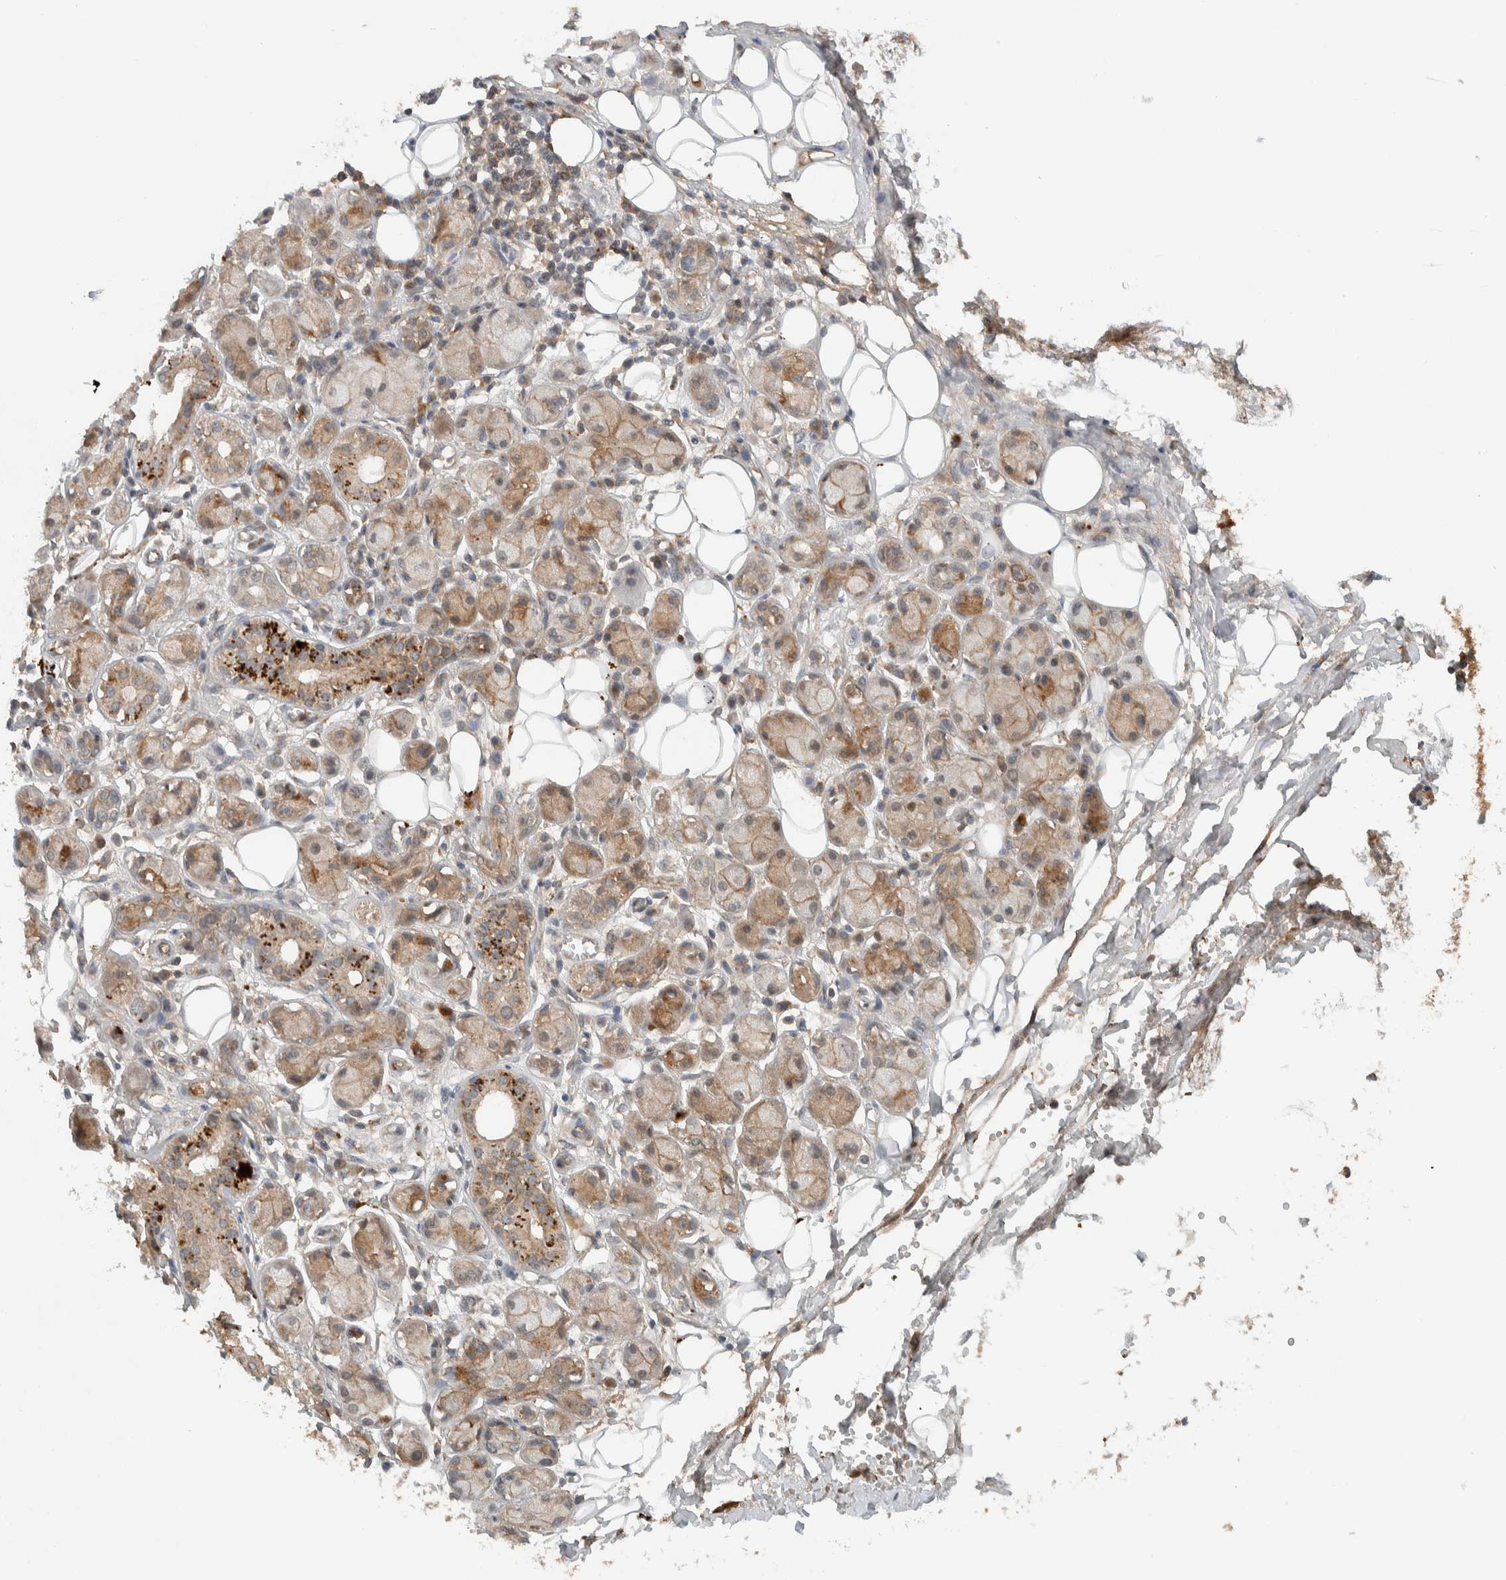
{"staining": {"intensity": "negative", "quantity": "none", "location": "none"}, "tissue": "adipose tissue", "cell_type": "Adipocytes", "image_type": "normal", "snomed": [{"axis": "morphology", "description": "Normal tissue, NOS"}, {"axis": "morphology", "description": "Inflammation, NOS"}, {"axis": "topography", "description": "Vascular tissue"}, {"axis": "topography", "description": "Salivary gland"}], "caption": "Immunohistochemistry (IHC) micrograph of unremarkable adipose tissue: human adipose tissue stained with DAB reveals no significant protein staining in adipocytes.", "gene": "ARMC7", "patient": {"sex": "female", "age": 75}}